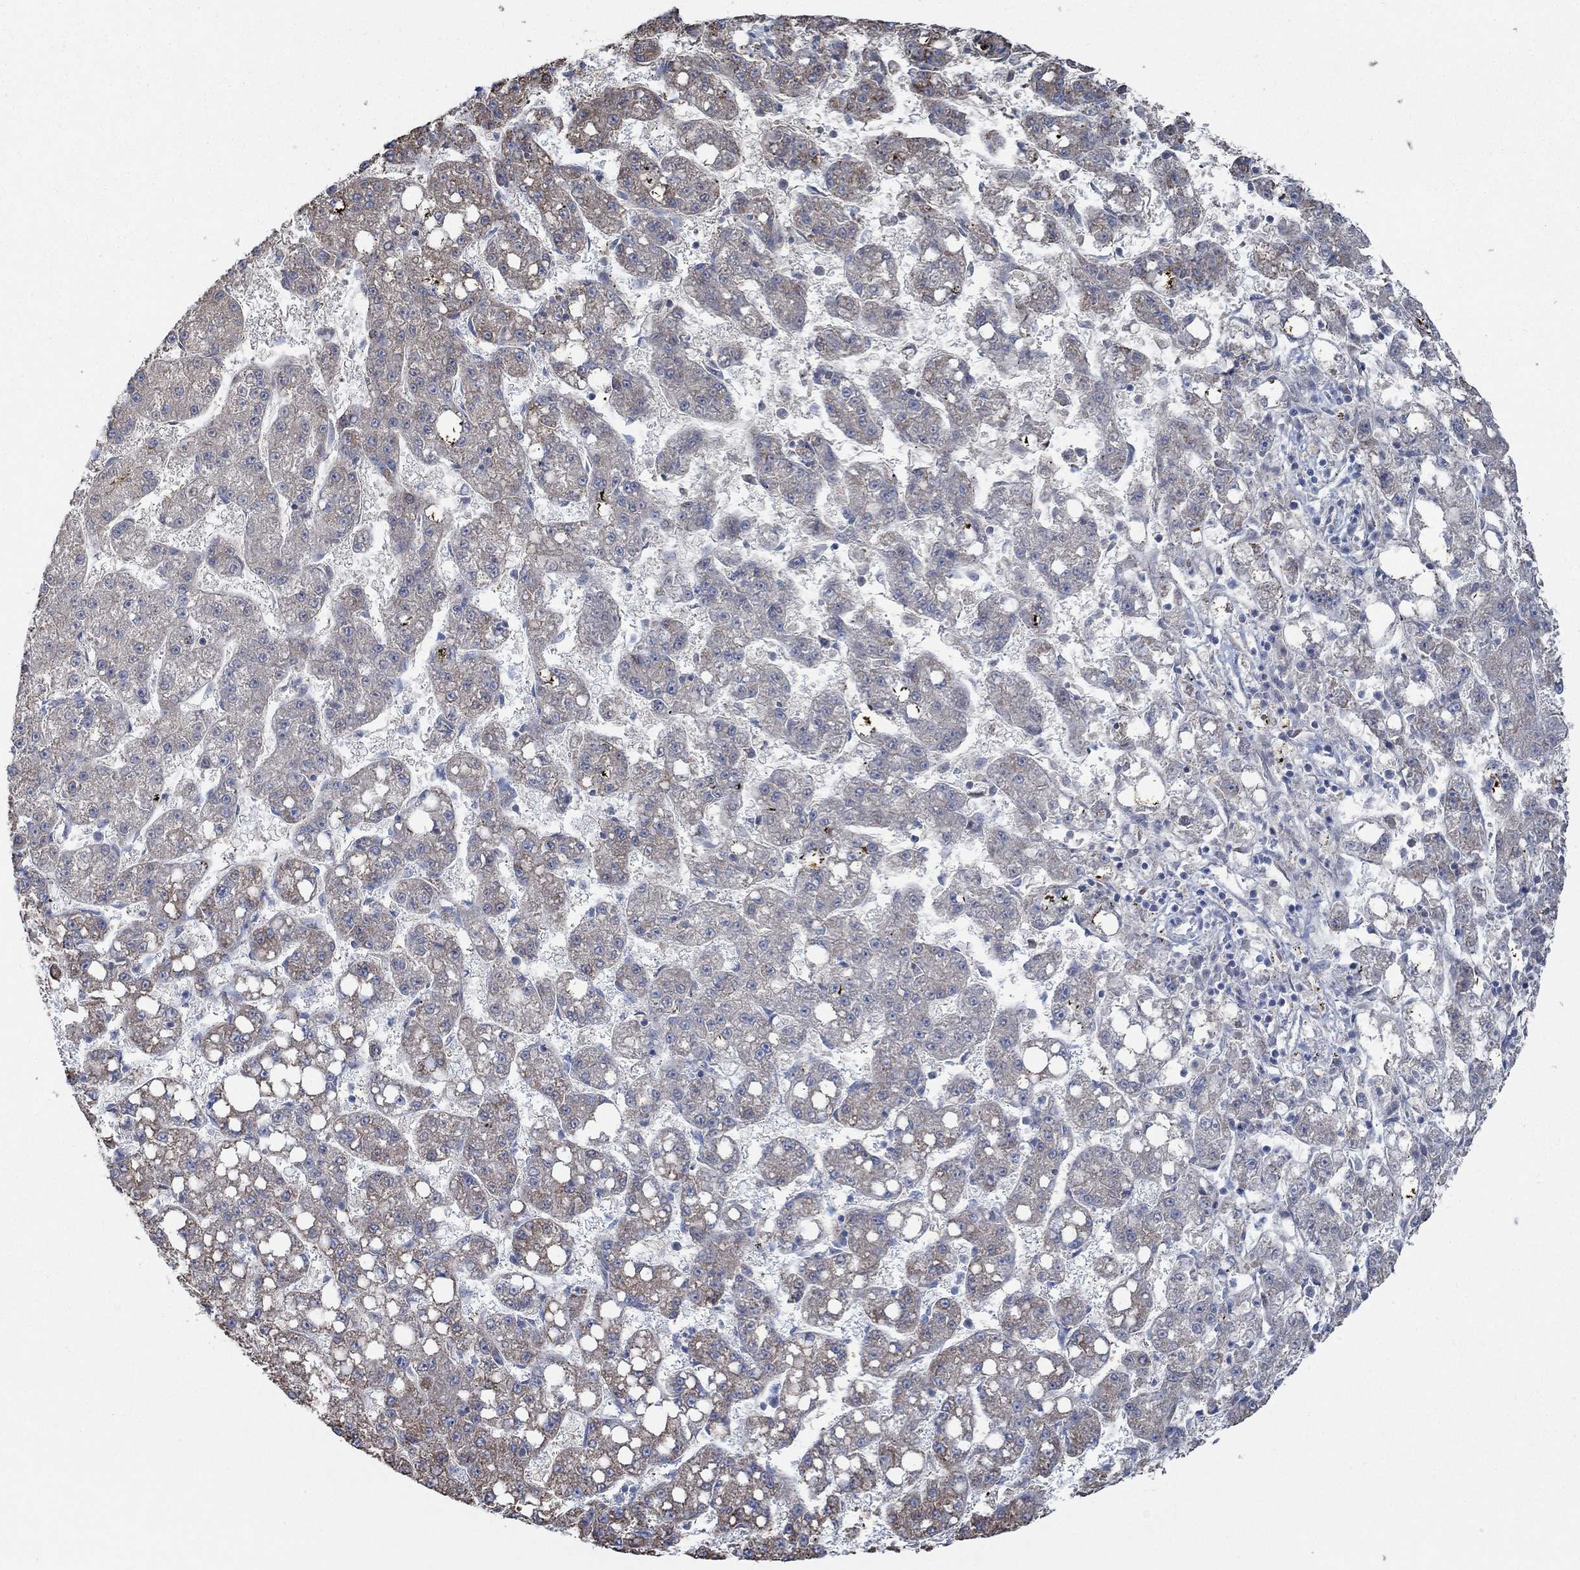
{"staining": {"intensity": "weak", "quantity": "<25%", "location": "cytoplasmic/membranous"}, "tissue": "liver cancer", "cell_type": "Tumor cells", "image_type": "cancer", "snomed": [{"axis": "morphology", "description": "Carcinoma, Hepatocellular, NOS"}, {"axis": "topography", "description": "Liver"}], "caption": "Immunohistochemical staining of human liver cancer demonstrates no significant expression in tumor cells.", "gene": "GLOD5", "patient": {"sex": "female", "age": 65}}